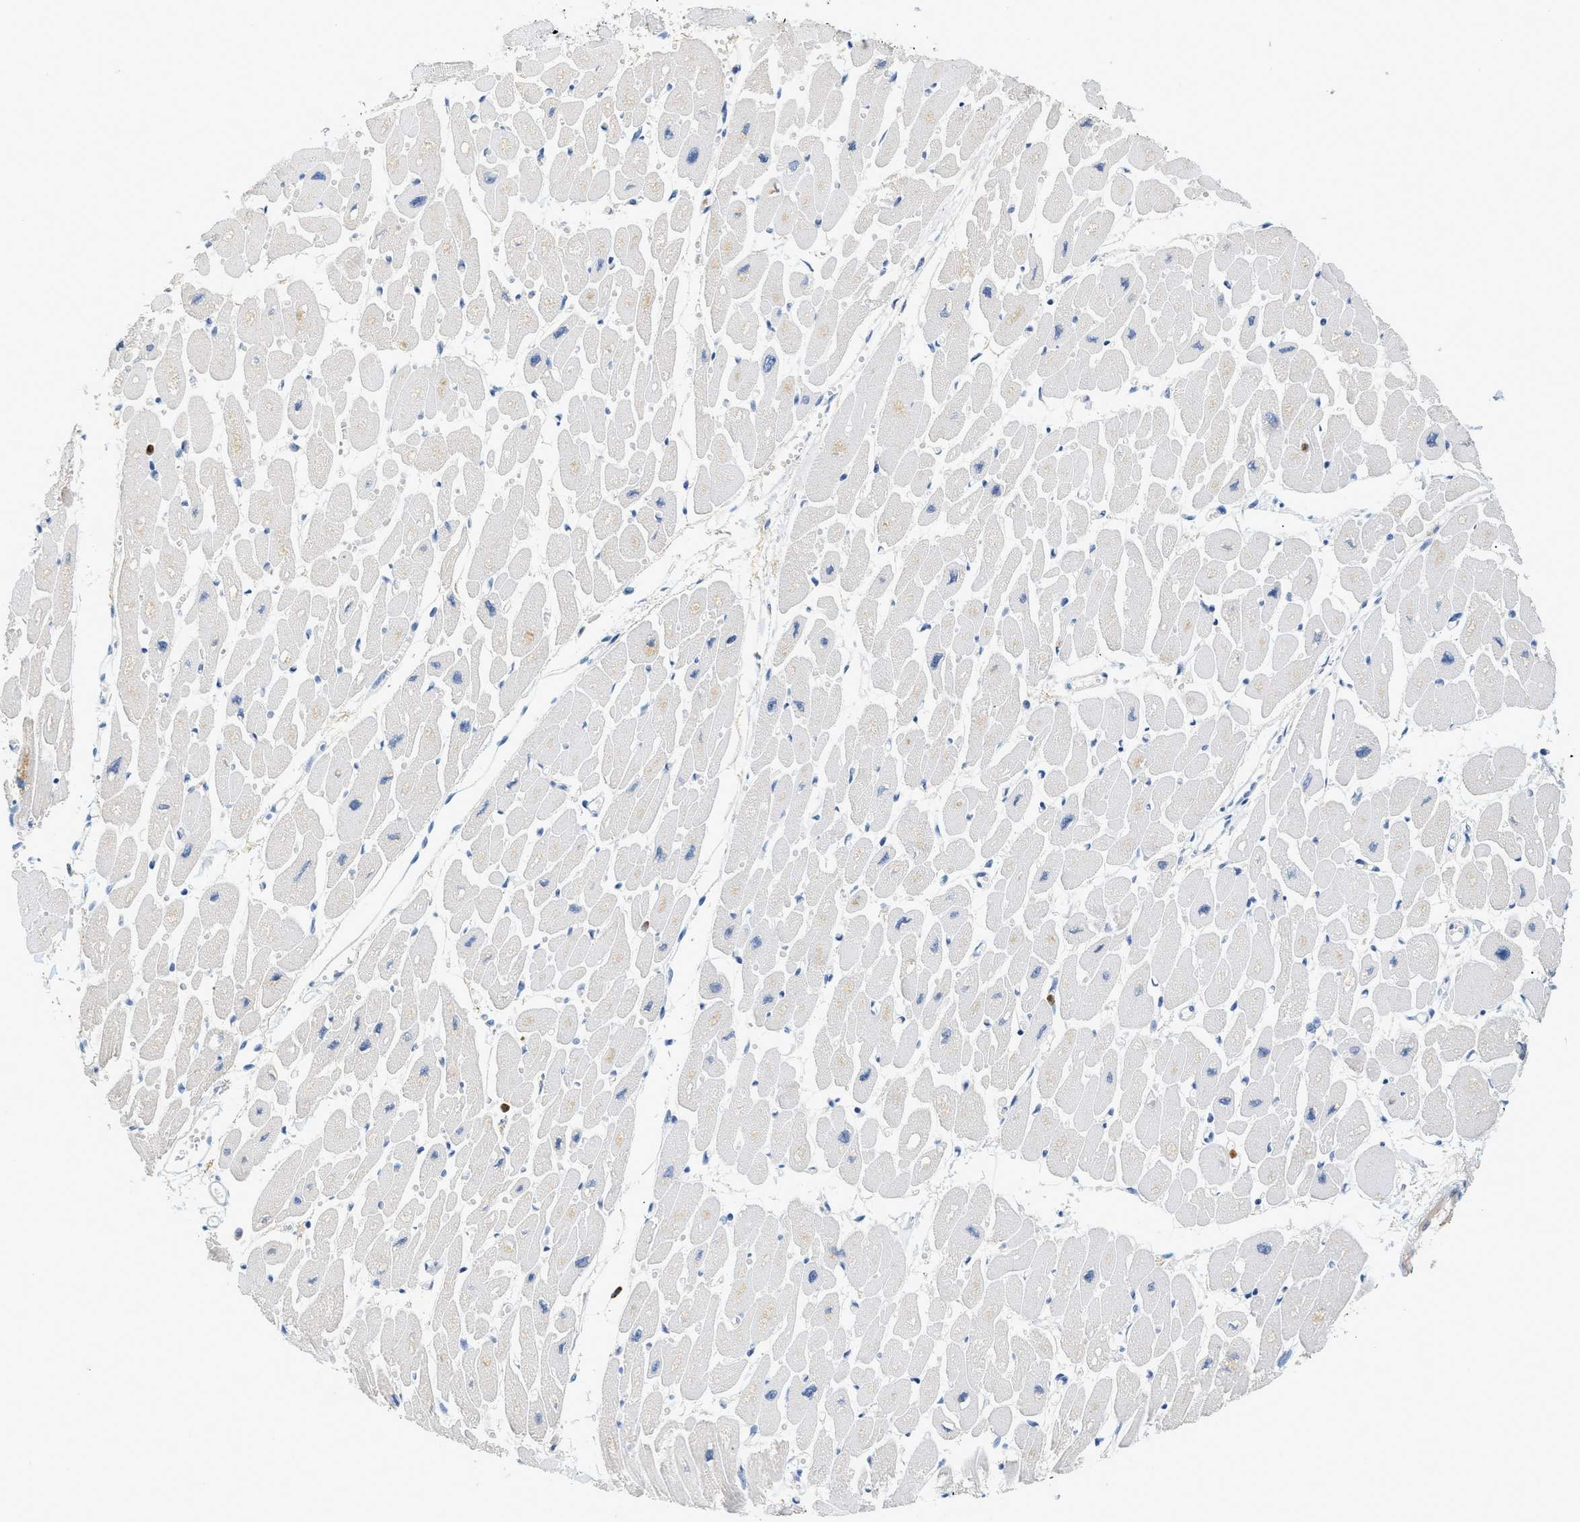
{"staining": {"intensity": "negative", "quantity": "none", "location": "none"}, "tissue": "heart muscle", "cell_type": "Cardiomyocytes", "image_type": "normal", "snomed": [{"axis": "morphology", "description": "Normal tissue, NOS"}, {"axis": "topography", "description": "Heart"}], "caption": "Immunohistochemistry (IHC) of normal heart muscle displays no expression in cardiomyocytes.", "gene": "LCN2", "patient": {"sex": "female", "age": 54}}